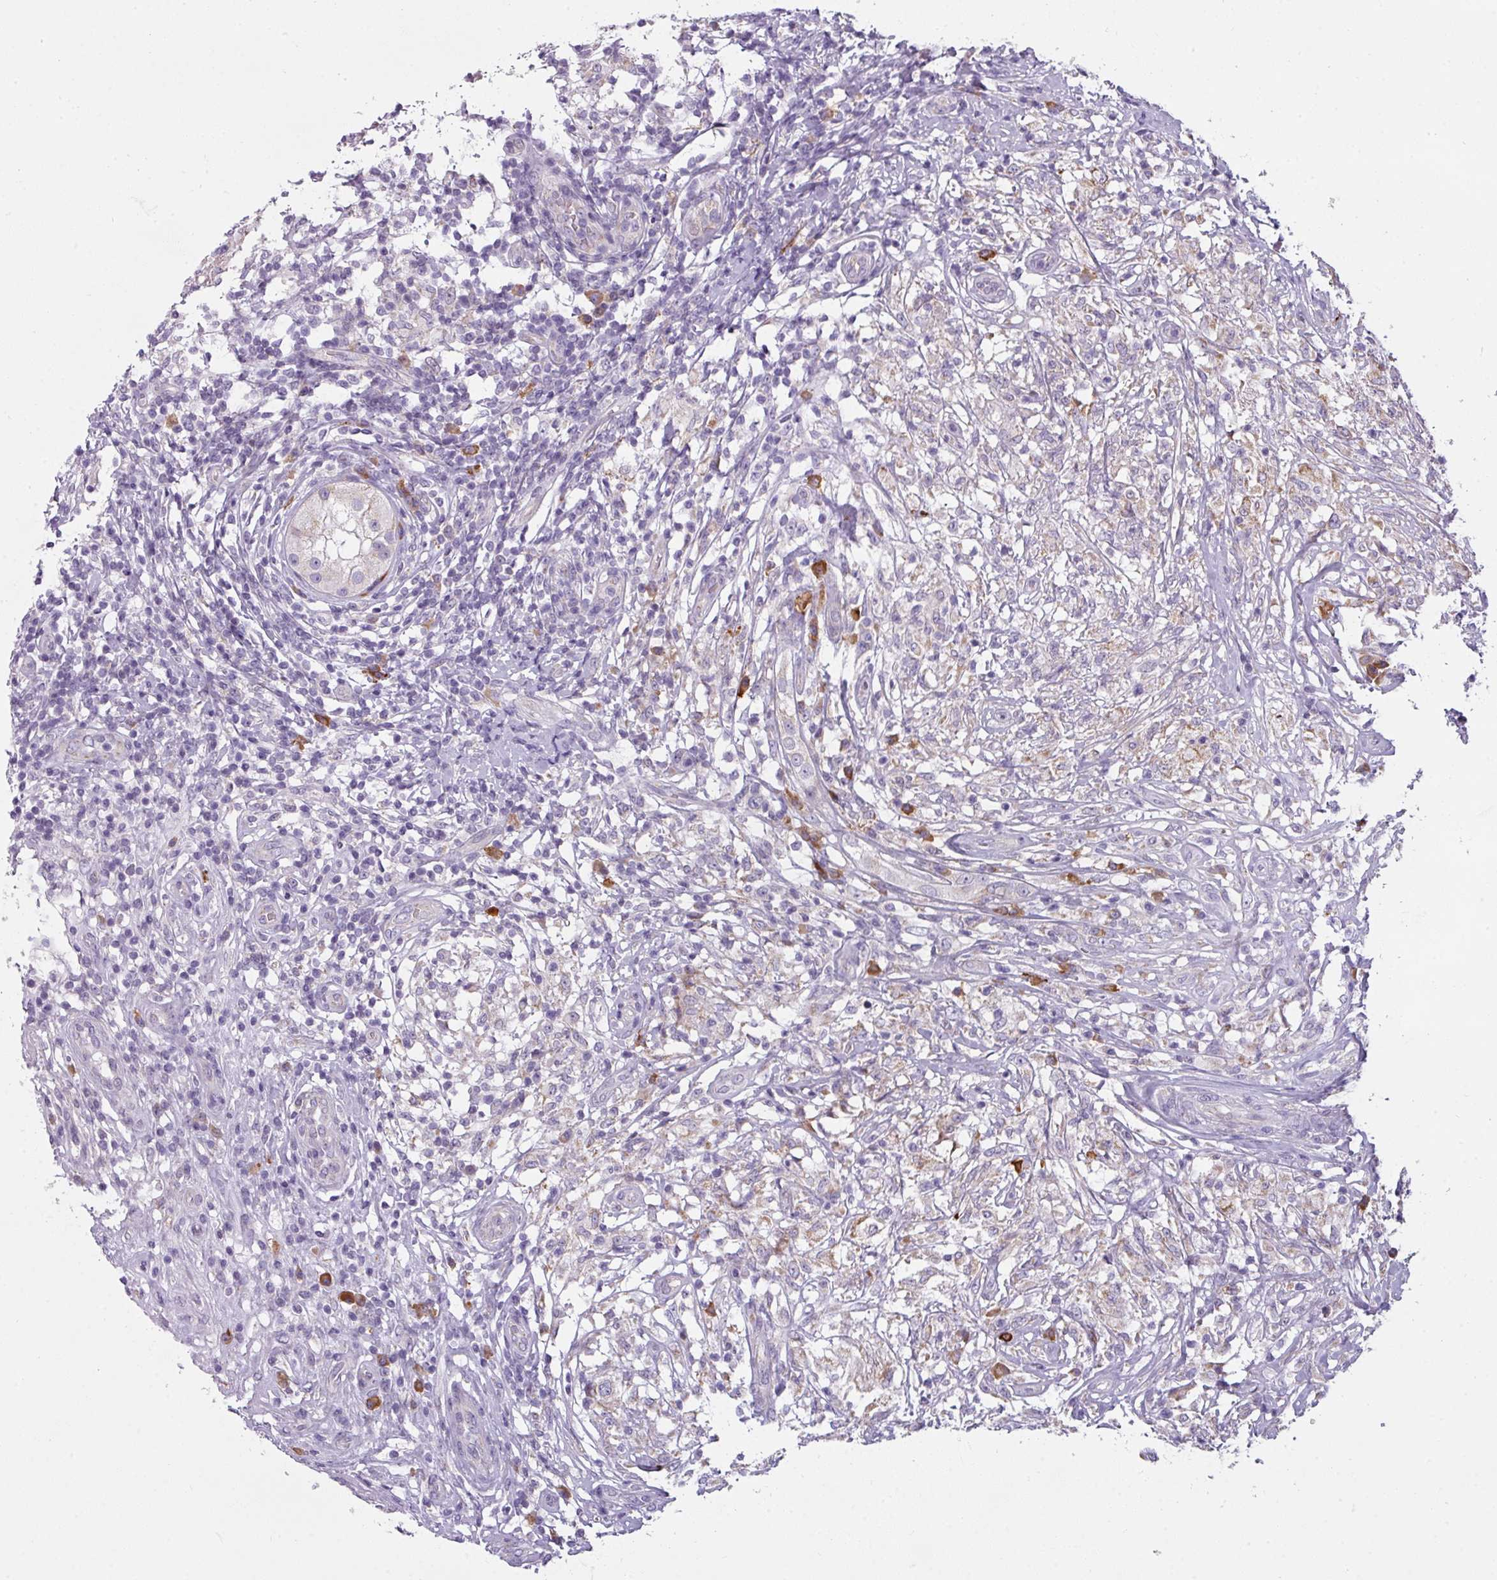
{"staining": {"intensity": "negative", "quantity": "none", "location": "none"}, "tissue": "testis cancer", "cell_type": "Tumor cells", "image_type": "cancer", "snomed": [{"axis": "morphology", "description": "Seminoma, NOS"}, {"axis": "topography", "description": "Testis"}], "caption": "Protein analysis of testis cancer reveals no significant expression in tumor cells.", "gene": "C2orf68", "patient": {"sex": "male", "age": 49}}